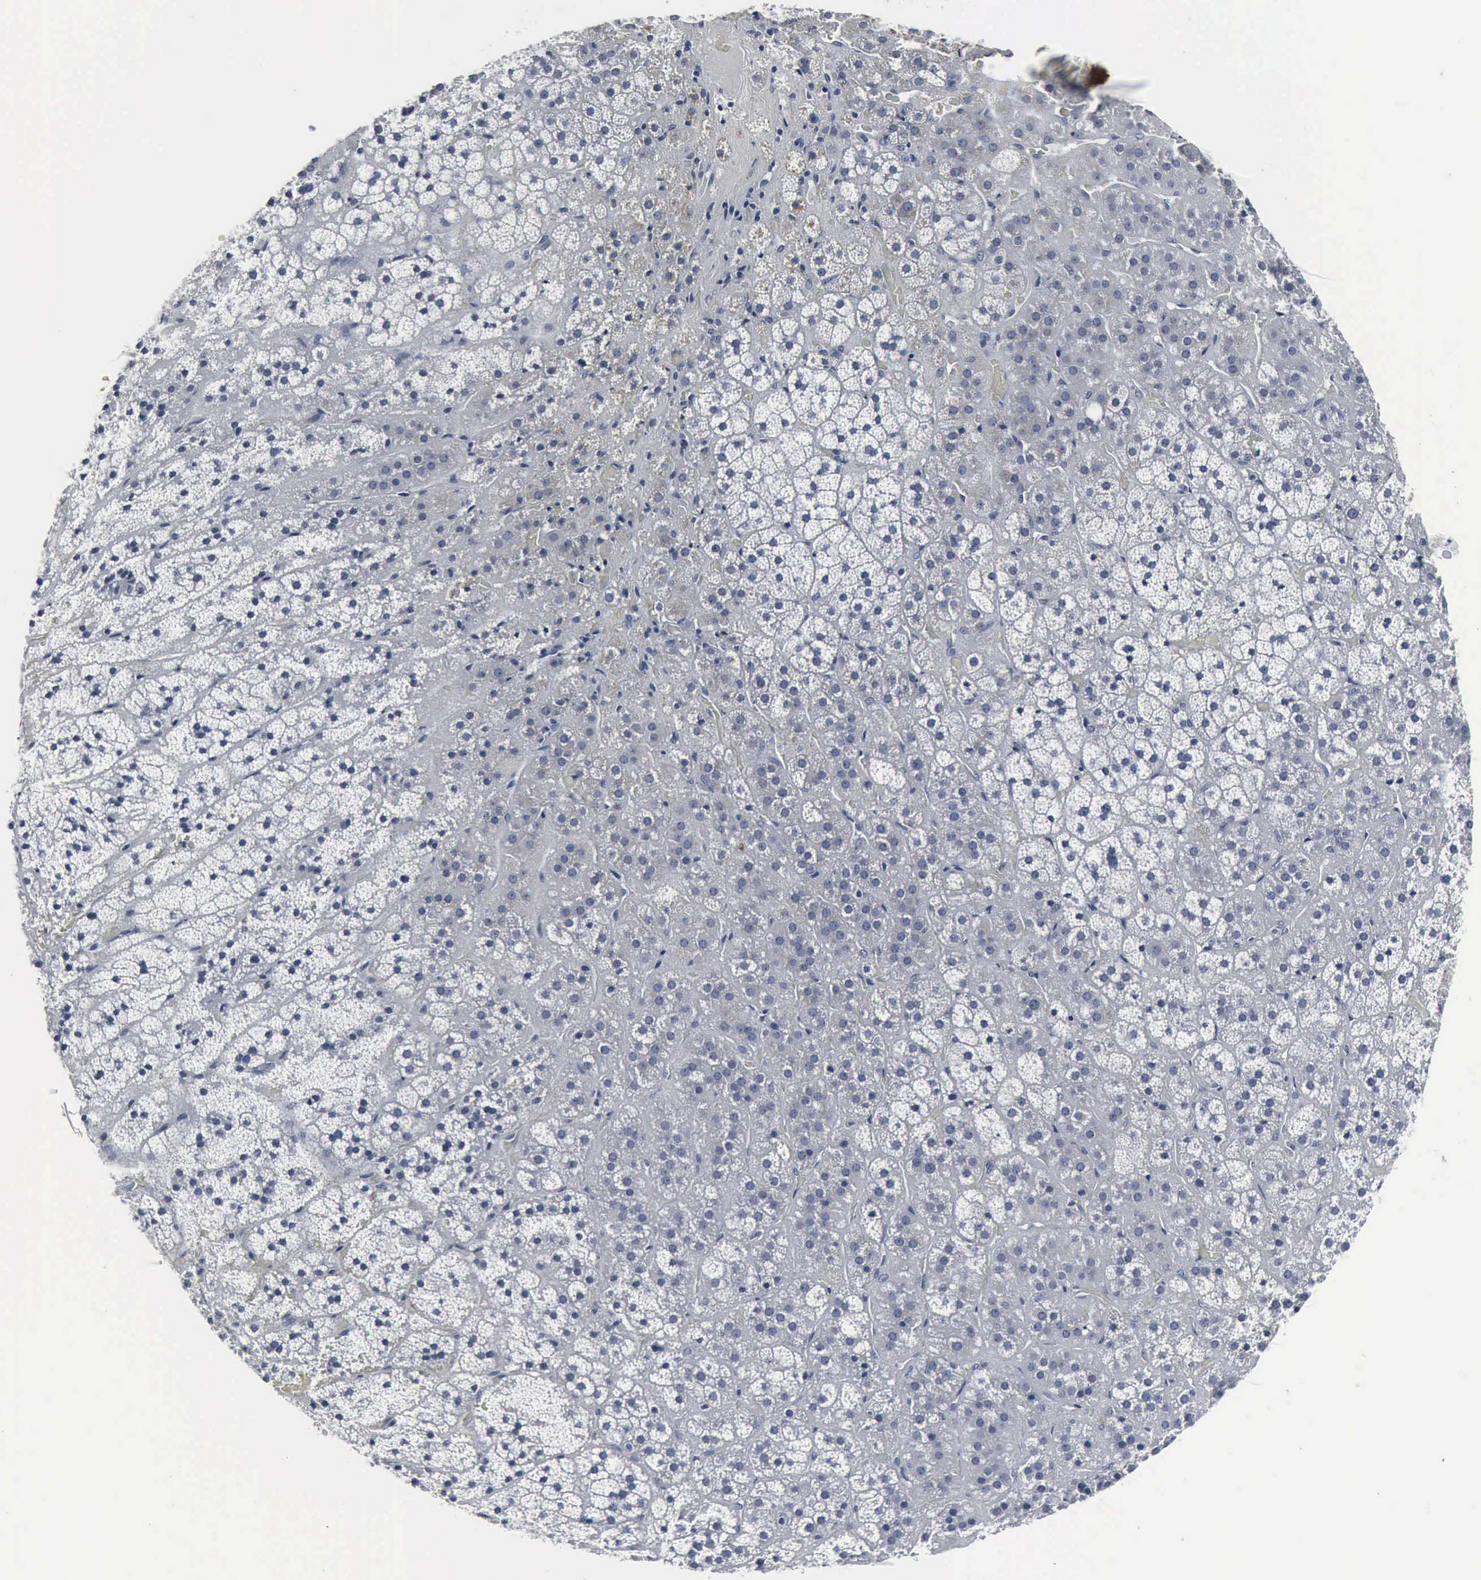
{"staining": {"intensity": "negative", "quantity": "none", "location": "none"}, "tissue": "adrenal gland", "cell_type": "Glandular cells", "image_type": "normal", "snomed": [{"axis": "morphology", "description": "Normal tissue, NOS"}, {"axis": "topography", "description": "Adrenal gland"}], "caption": "IHC photomicrograph of unremarkable adrenal gland: human adrenal gland stained with DAB demonstrates no significant protein expression in glandular cells. (Stains: DAB immunohistochemistry with hematoxylin counter stain, Microscopy: brightfield microscopy at high magnification).", "gene": "SNAP25", "patient": {"sex": "female", "age": 44}}